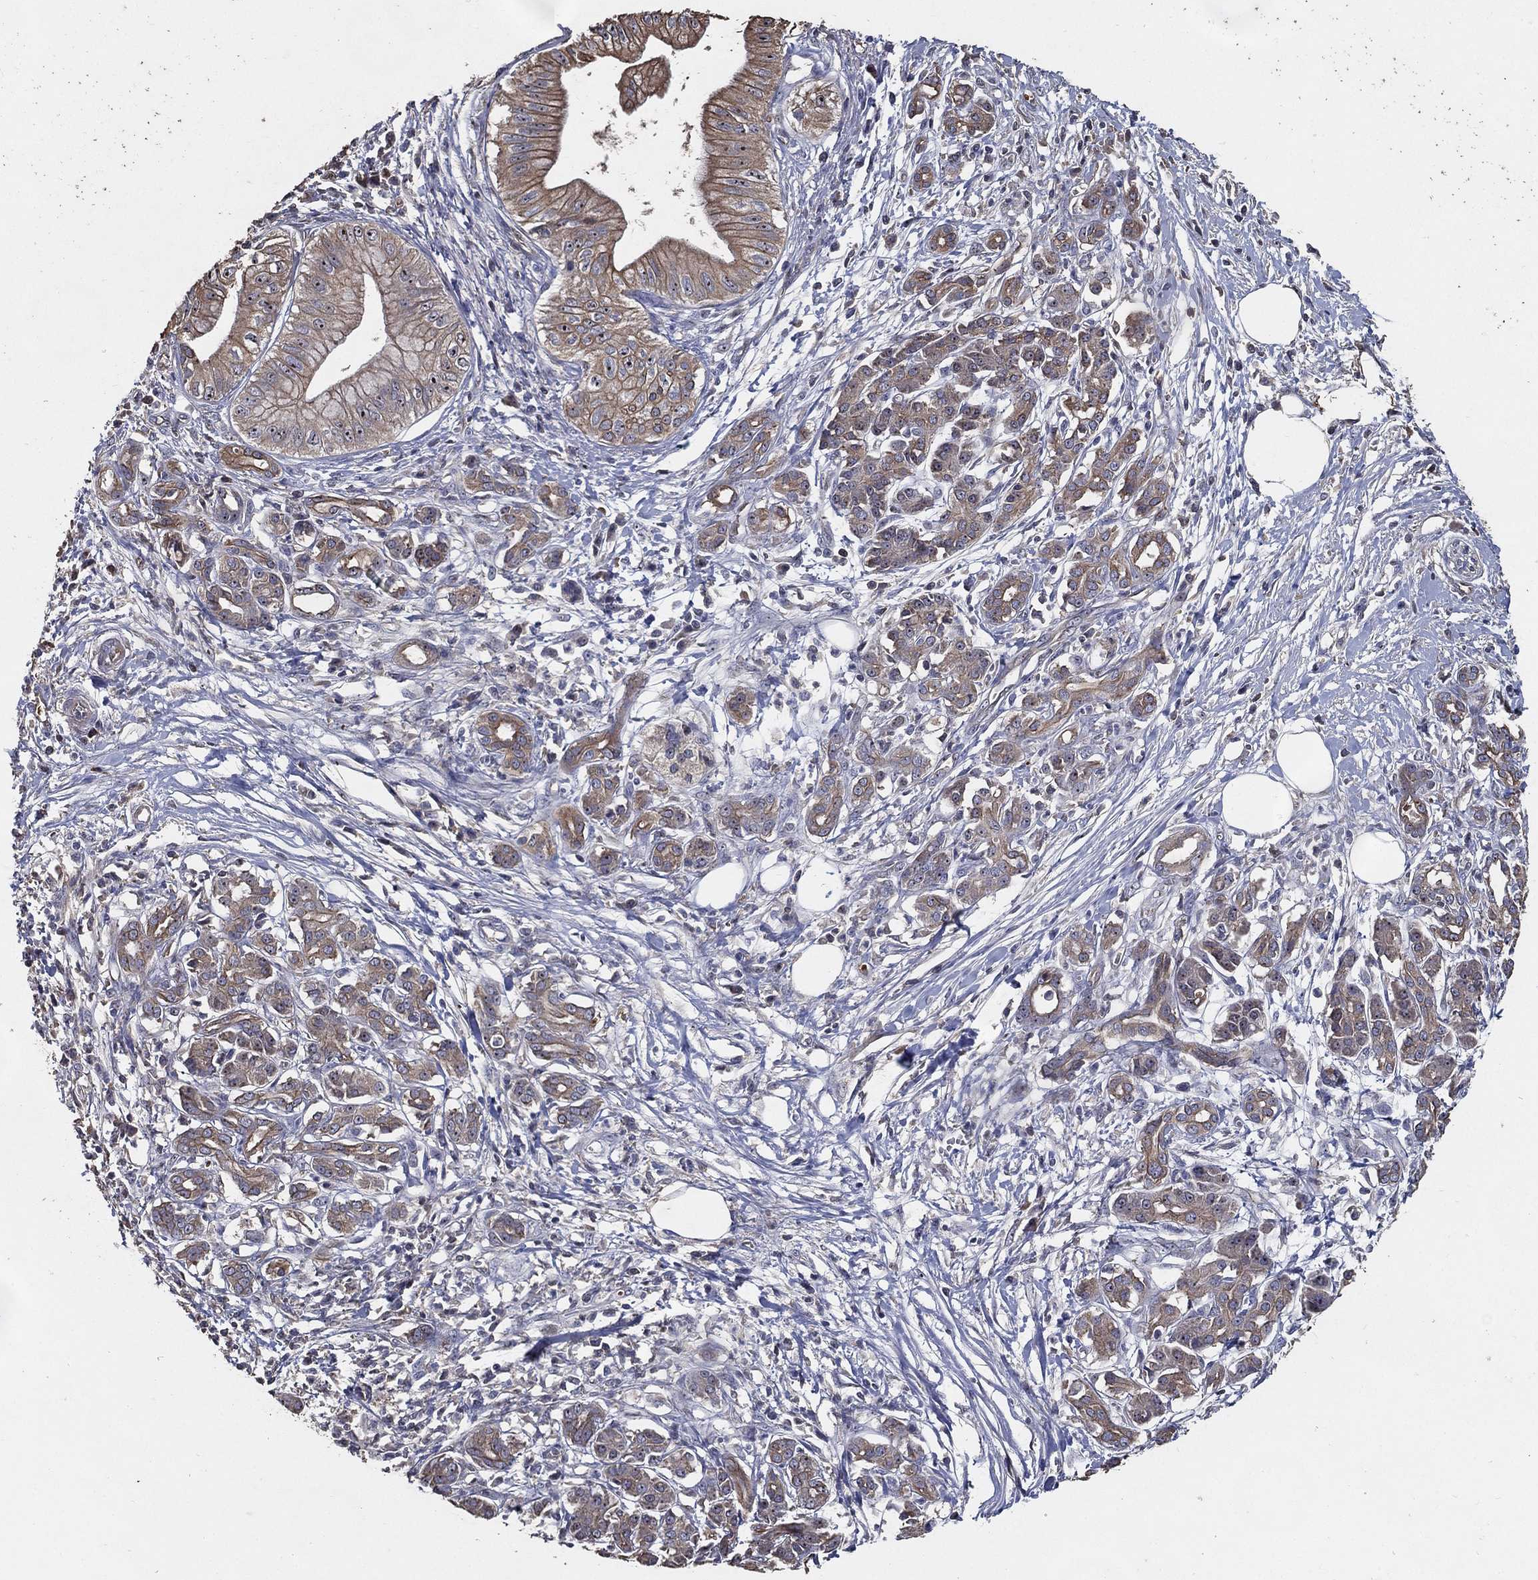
{"staining": {"intensity": "moderate", "quantity": "<25%", "location": "cytoplasmic/membranous"}, "tissue": "pancreatic cancer", "cell_type": "Tumor cells", "image_type": "cancer", "snomed": [{"axis": "morphology", "description": "Adenocarcinoma, NOS"}, {"axis": "topography", "description": "Pancreas"}], "caption": "Pancreatic cancer stained with IHC reveals moderate cytoplasmic/membranous positivity in approximately <25% of tumor cells. (brown staining indicates protein expression, while blue staining denotes nuclei).", "gene": "EFNA1", "patient": {"sex": "male", "age": 72}}